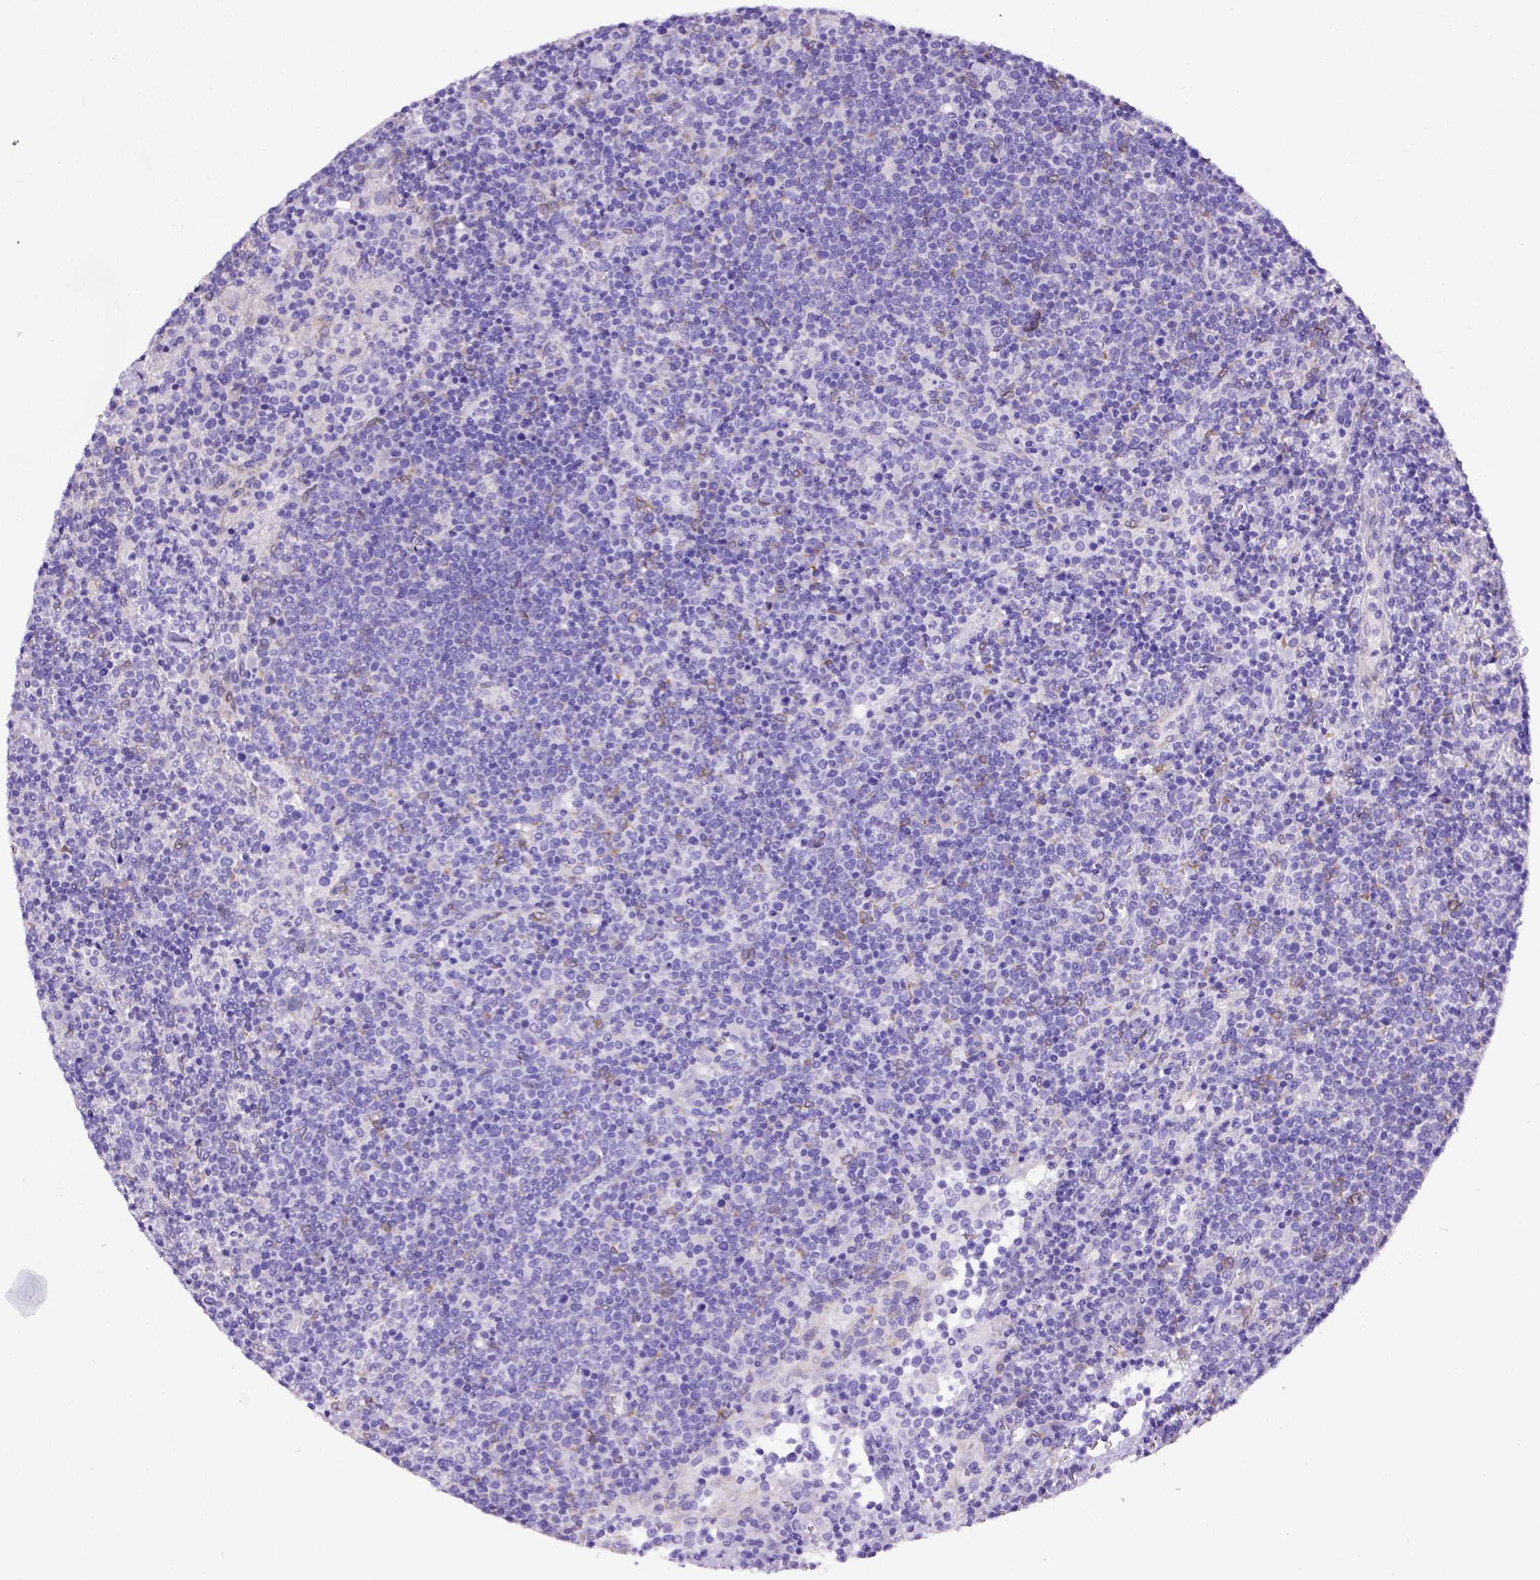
{"staining": {"intensity": "negative", "quantity": "none", "location": "none"}, "tissue": "lymphoma", "cell_type": "Tumor cells", "image_type": "cancer", "snomed": [{"axis": "morphology", "description": "Malignant lymphoma, non-Hodgkin's type, High grade"}, {"axis": "topography", "description": "Lymph node"}], "caption": "This is a histopathology image of immunohistochemistry (IHC) staining of malignant lymphoma, non-Hodgkin's type (high-grade), which shows no expression in tumor cells.", "gene": "PTGES", "patient": {"sex": "male", "age": 61}}